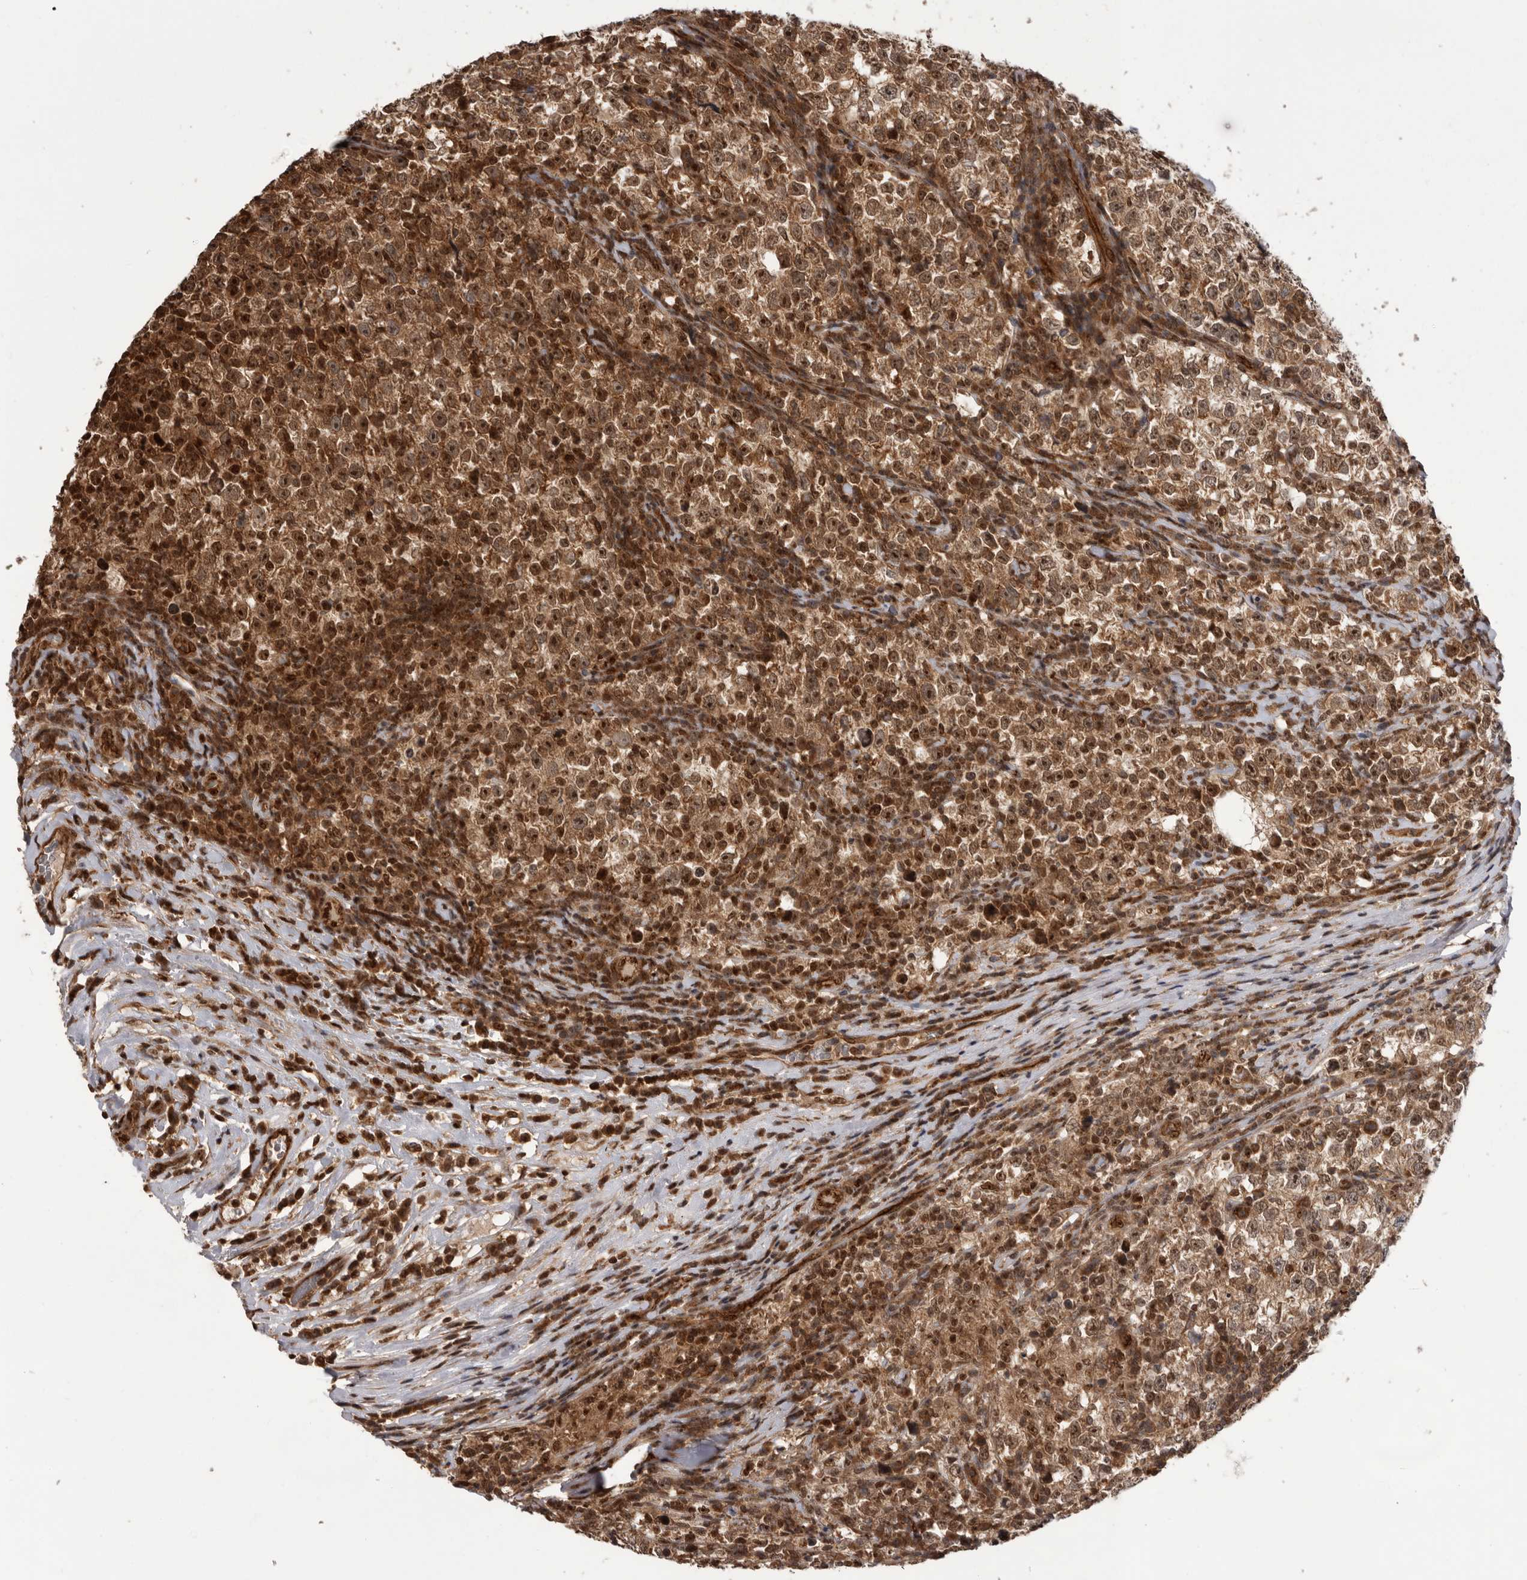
{"staining": {"intensity": "moderate", "quantity": ">75%", "location": "cytoplasmic/membranous,nuclear"}, "tissue": "testis cancer", "cell_type": "Tumor cells", "image_type": "cancer", "snomed": [{"axis": "morphology", "description": "Normal tissue, NOS"}, {"axis": "morphology", "description": "Seminoma, NOS"}, {"axis": "topography", "description": "Testis"}], "caption": "Human testis cancer stained for a protein (brown) demonstrates moderate cytoplasmic/membranous and nuclear positive expression in approximately >75% of tumor cells.", "gene": "DHDDS", "patient": {"sex": "male", "age": 43}}